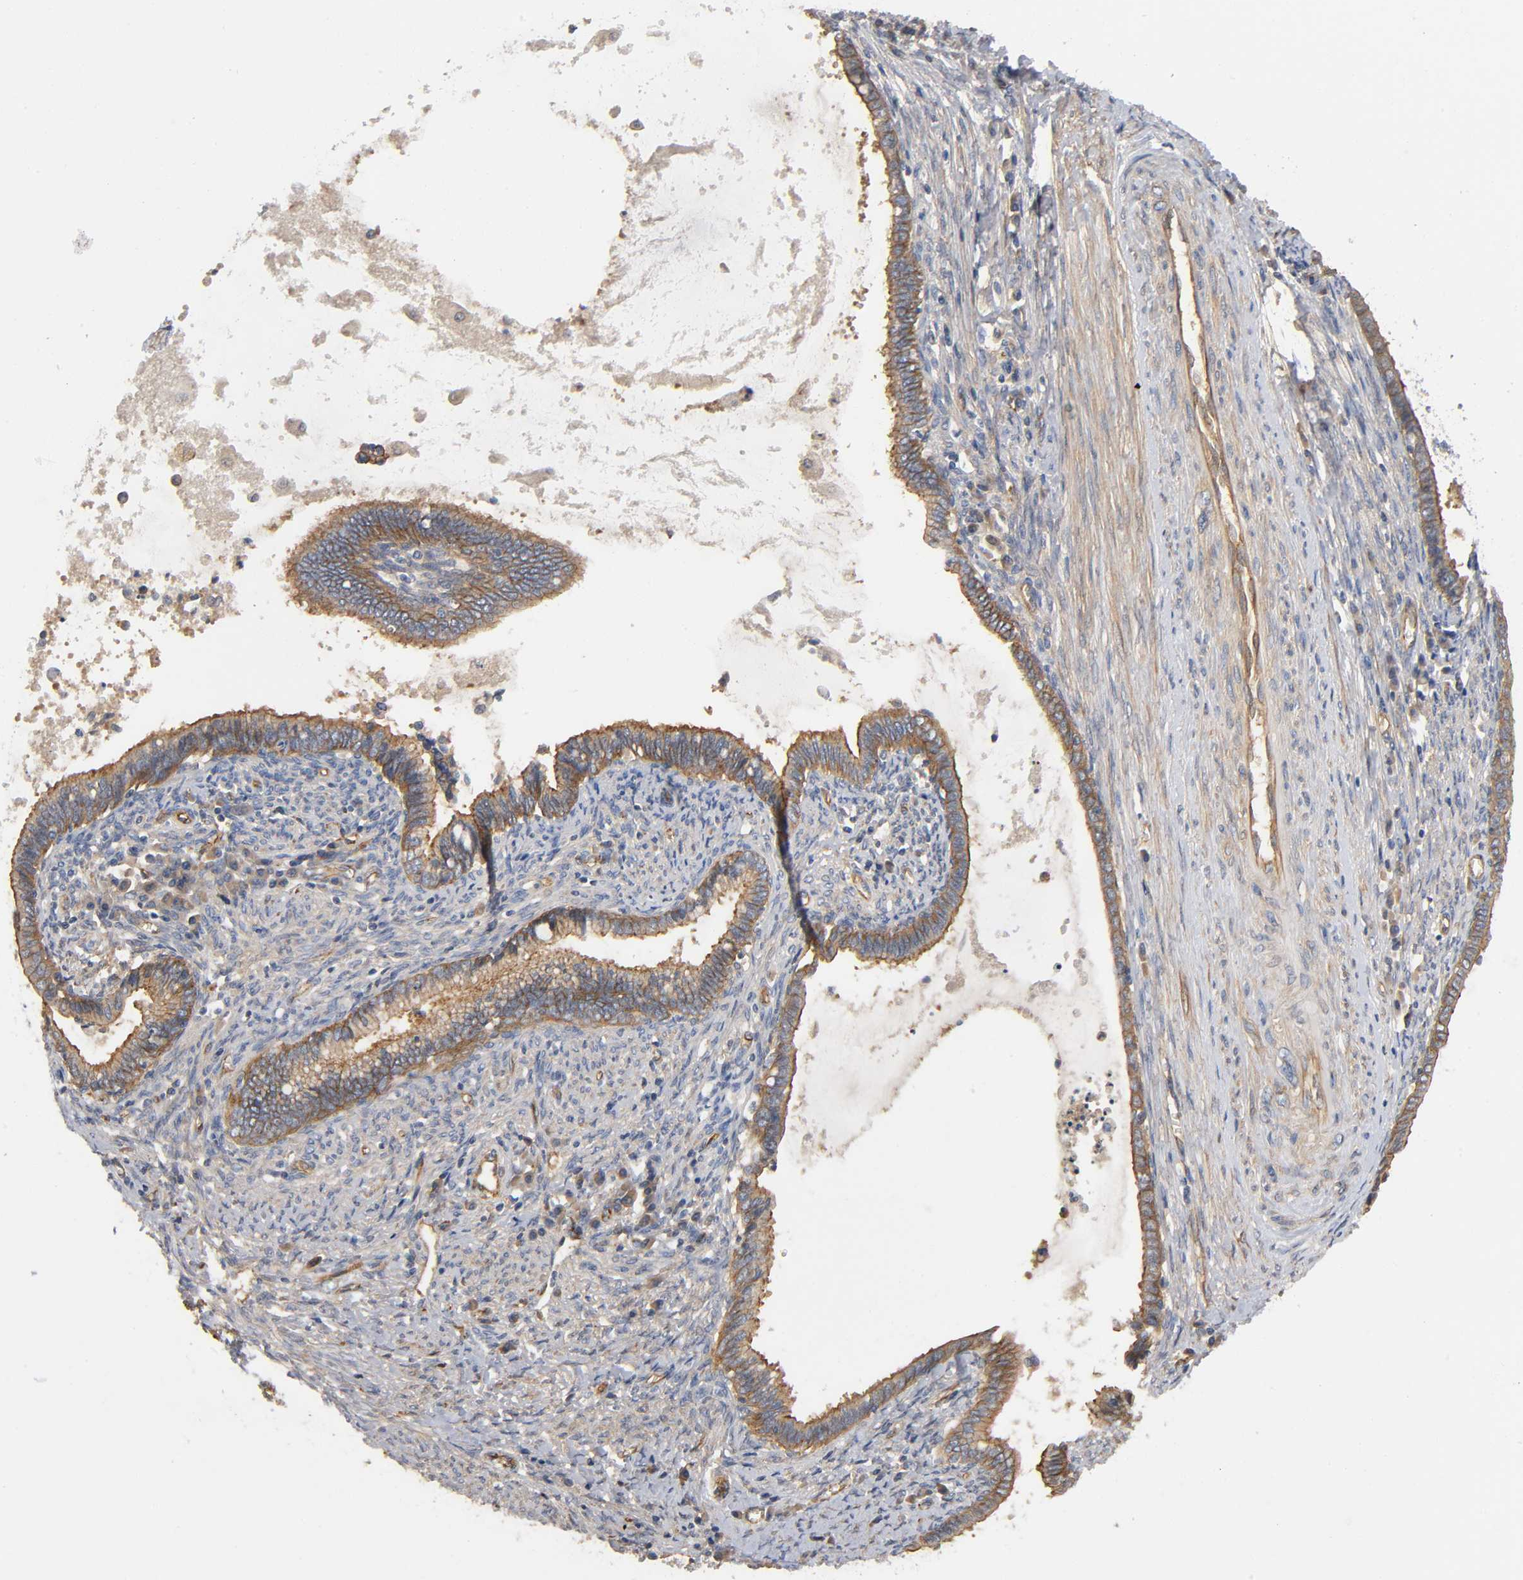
{"staining": {"intensity": "moderate", "quantity": ">75%", "location": "cytoplasmic/membranous"}, "tissue": "cervical cancer", "cell_type": "Tumor cells", "image_type": "cancer", "snomed": [{"axis": "morphology", "description": "Adenocarcinoma, NOS"}, {"axis": "topography", "description": "Cervix"}], "caption": "Tumor cells reveal medium levels of moderate cytoplasmic/membranous positivity in about >75% of cells in human cervical adenocarcinoma.", "gene": "MARS1", "patient": {"sex": "female", "age": 44}}